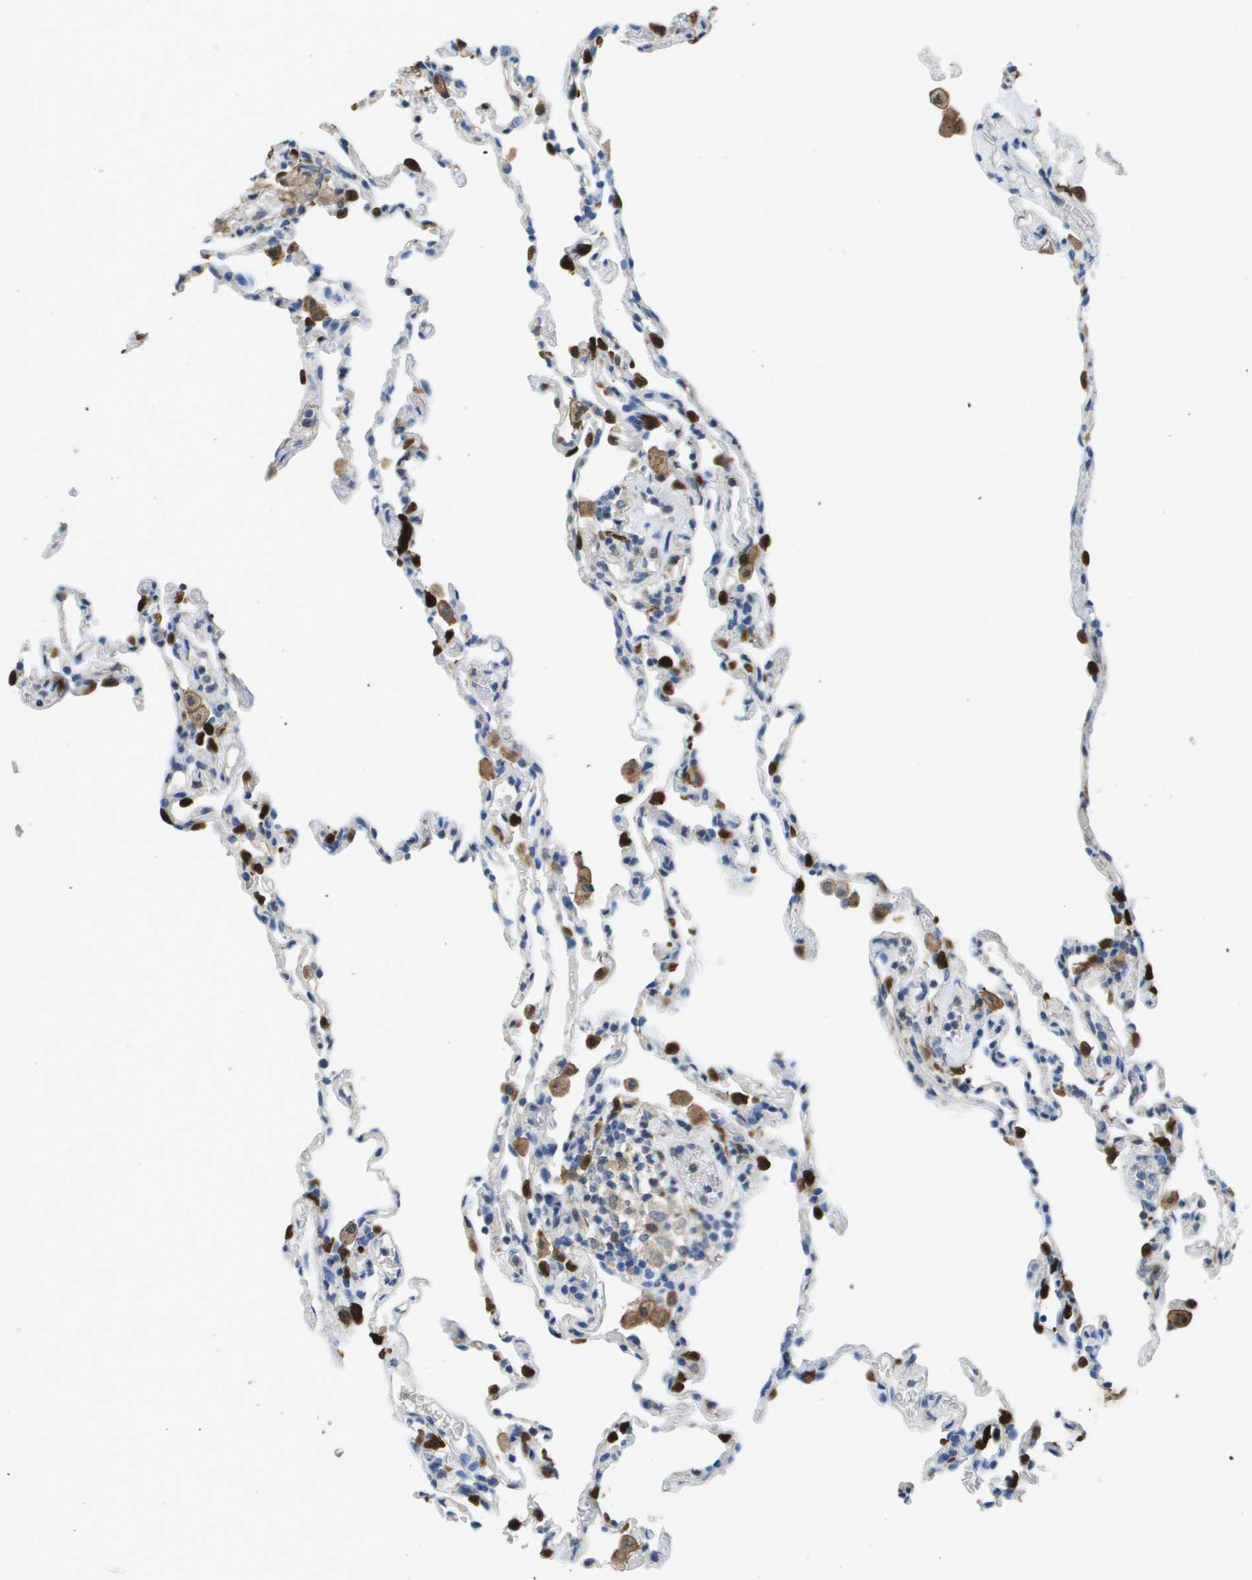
{"staining": {"intensity": "negative", "quantity": "none", "location": "none"}, "tissue": "lung", "cell_type": "Alveolar cells", "image_type": "normal", "snomed": [{"axis": "morphology", "description": "Normal tissue, NOS"}, {"axis": "topography", "description": "Lung"}], "caption": "High power microscopy image of an immunohistochemistry image of unremarkable lung, revealing no significant staining in alveolar cells.", "gene": "FABP5", "patient": {"sex": "male", "age": 59}}